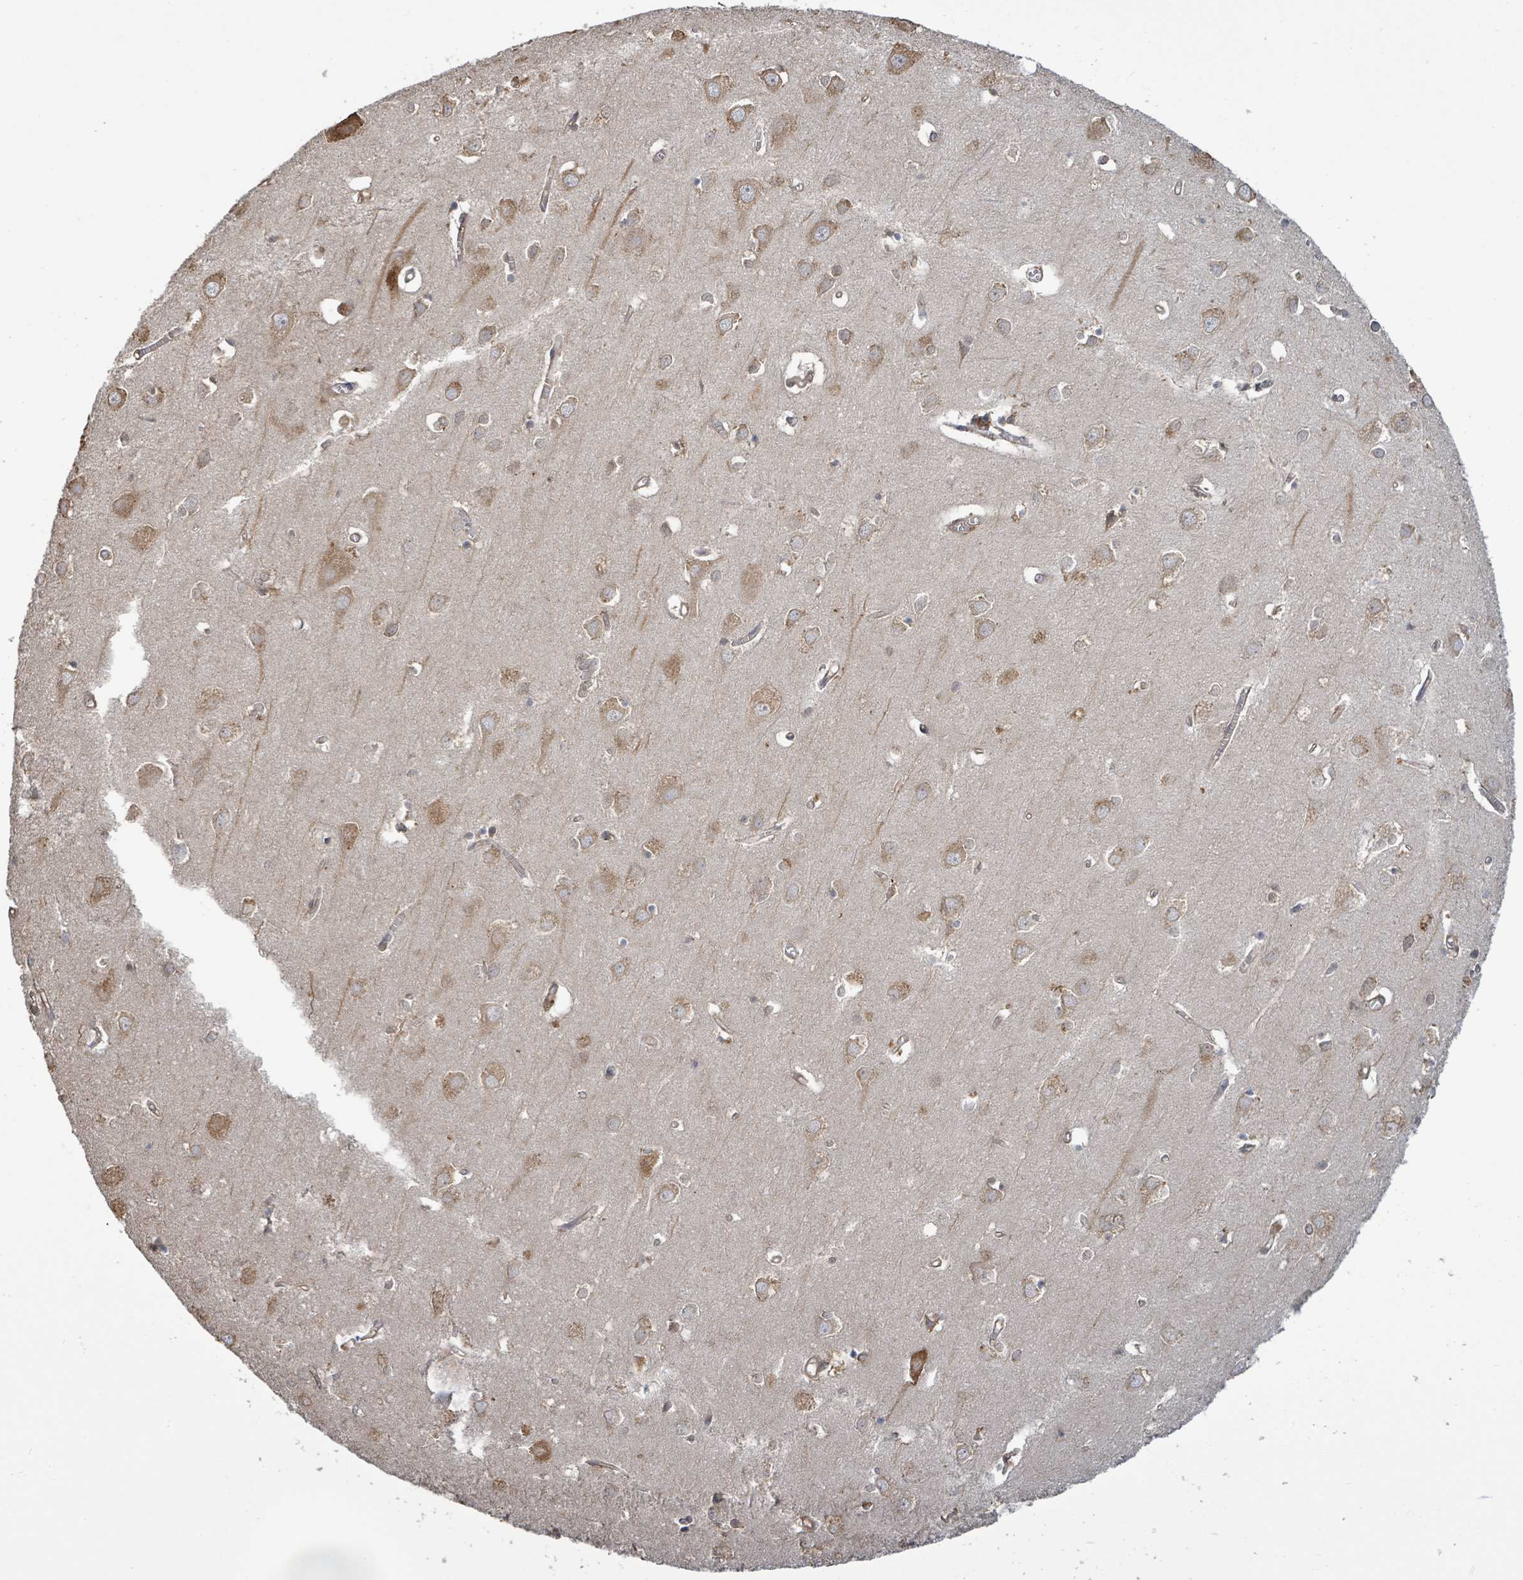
{"staining": {"intensity": "moderate", "quantity": ">75%", "location": "cytoplasmic/membranous"}, "tissue": "cerebral cortex", "cell_type": "Endothelial cells", "image_type": "normal", "snomed": [{"axis": "morphology", "description": "Normal tissue, NOS"}, {"axis": "topography", "description": "Cerebral cortex"}], "caption": "Human cerebral cortex stained with a brown dye exhibits moderate cytoplasmic/membranous positive positivity in about >75% of endothelial cells.", "gene": "ARPIN", "patient": {"sex": "male", "age": 70}}